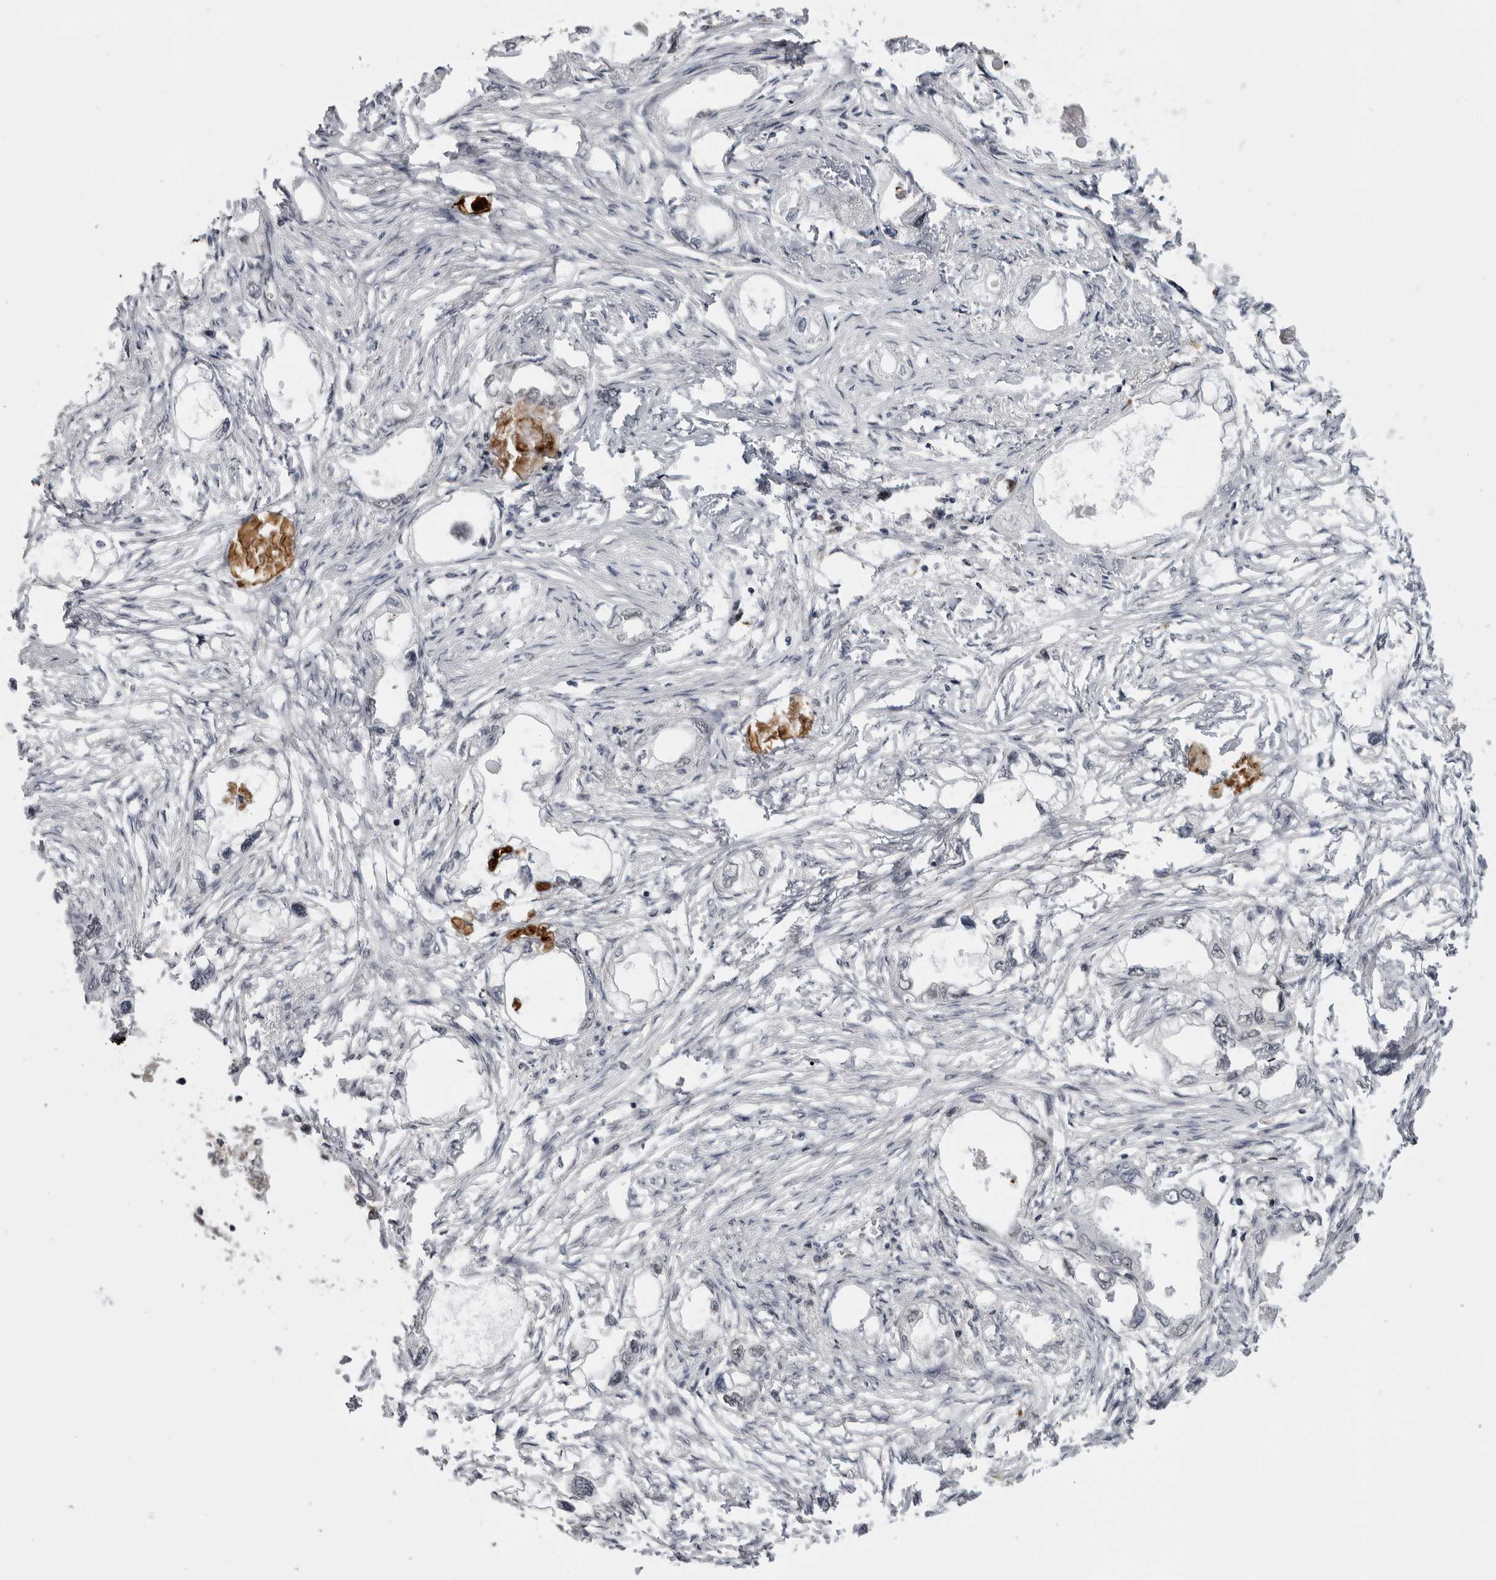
{"staining": {"intensity": "weak", "quantity": "<25%", "location": "nuclear"}, "tissue": "endometrial cancer", "cell_type": "Tumor cells", "image_type": "cancer", "snomed": [{"axis": "morphology", "description": "Adenocarcinoma, NOS"}, {"axis": "morphology", "description": "Adenocarcinoma, metastatic, NOS"}, {"axis": "topography", "description": "Adipose tissue"}, {"axis": "topography", "description": "Endometrium"}], "caption": "Endometrial metastatic adenocarcinoma was stained to show a protein in brown. There is no significant positivity in tumor cells.", "gene": "ALPK2", "patient": {"sex": "female", "age": 67}}